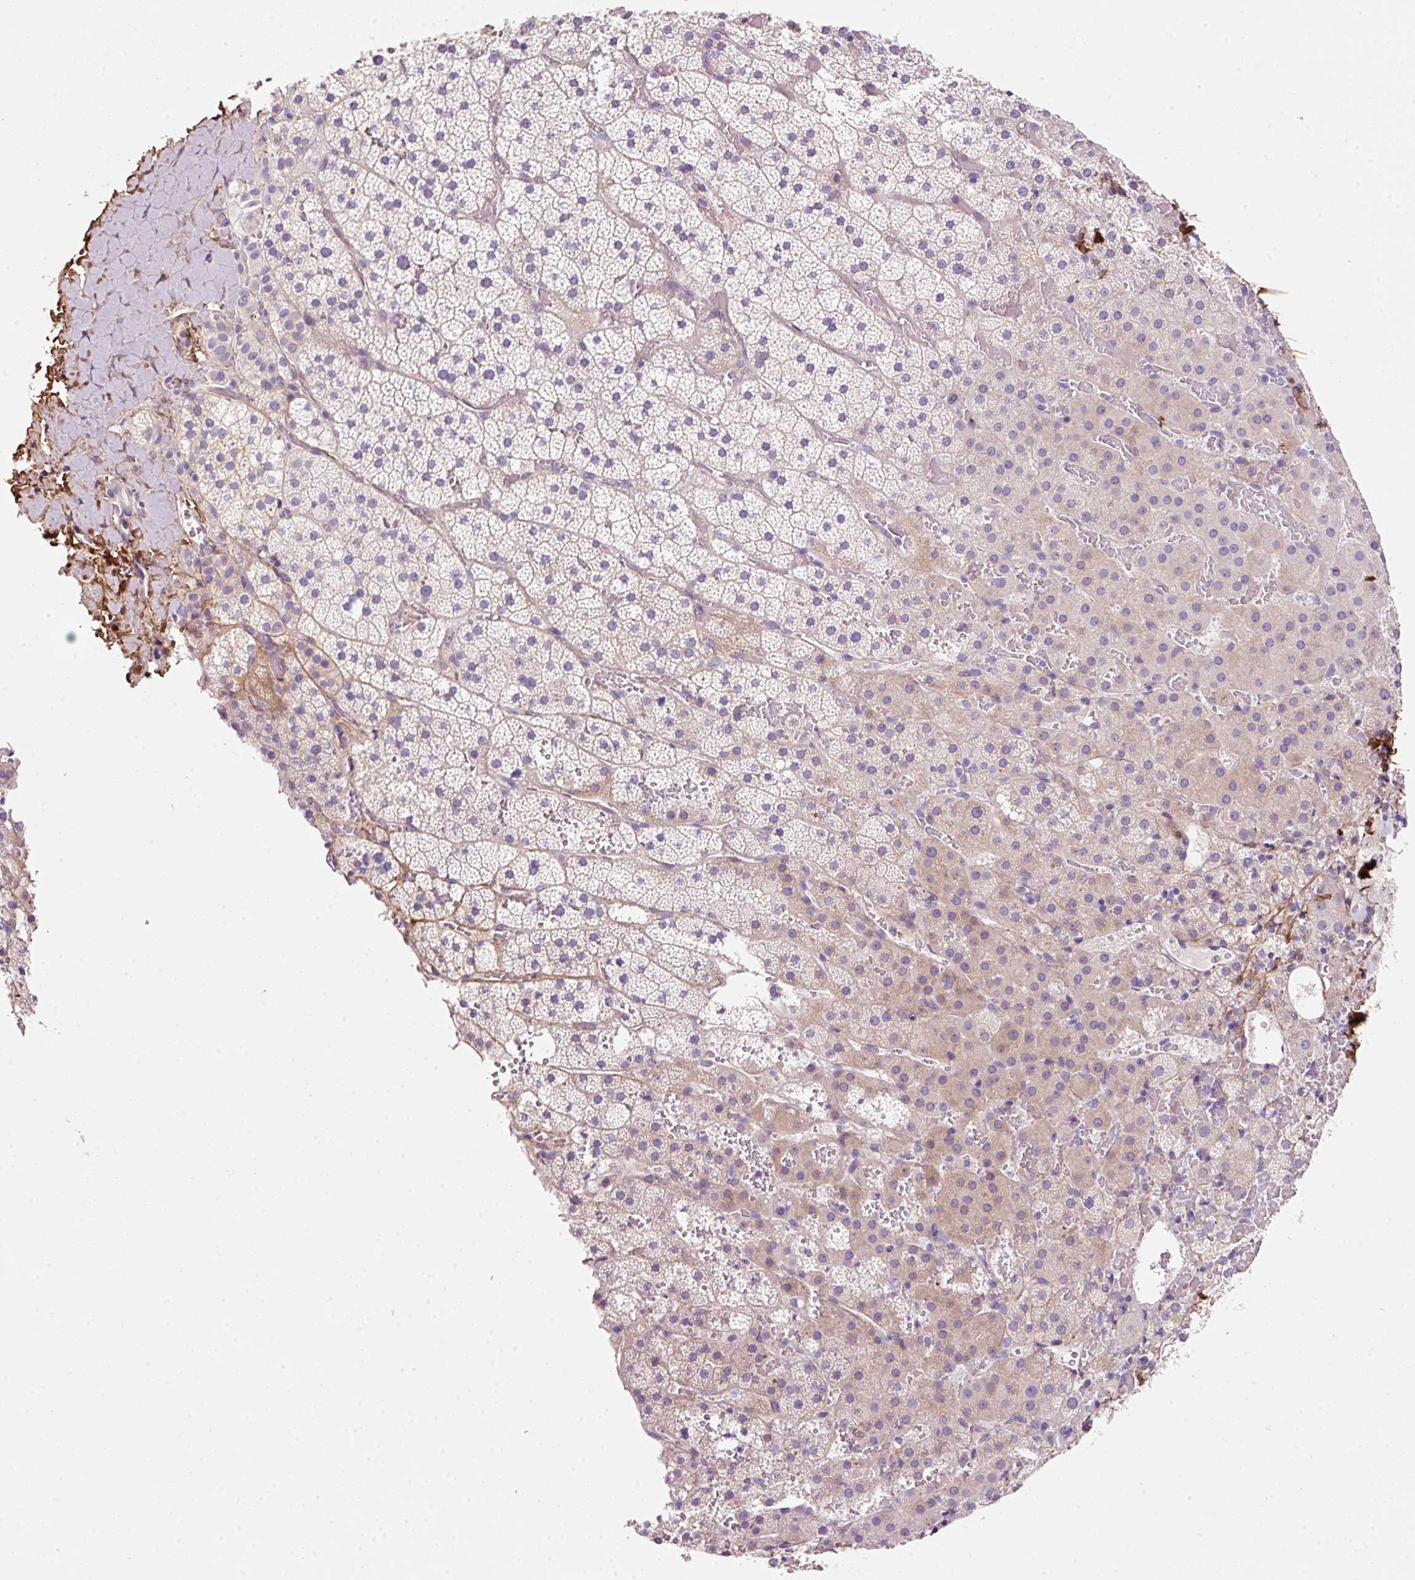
{"staining": {"intensity": "weak", "quantity": "25%-75%", "location": "cytoplasmic/membranous"}, "tissue": "adrenal gland", "cell_type": "Glandular cells", "image_type": "normal", "snomed": [{"axis": "morphology", "description": "Normal tissue, NOS"}, {"axis": "topography", "description": "Adrenal gland"}], "caption": "Adrenal gland stained with DAB immunohistochemistry (IHC) exhibits low levels of weak cytoplasmic/membranous positivity in about 25%-75% of glandular cells.", "gene": "SOS2", "patient": {"sex": "male", "age": 53}}